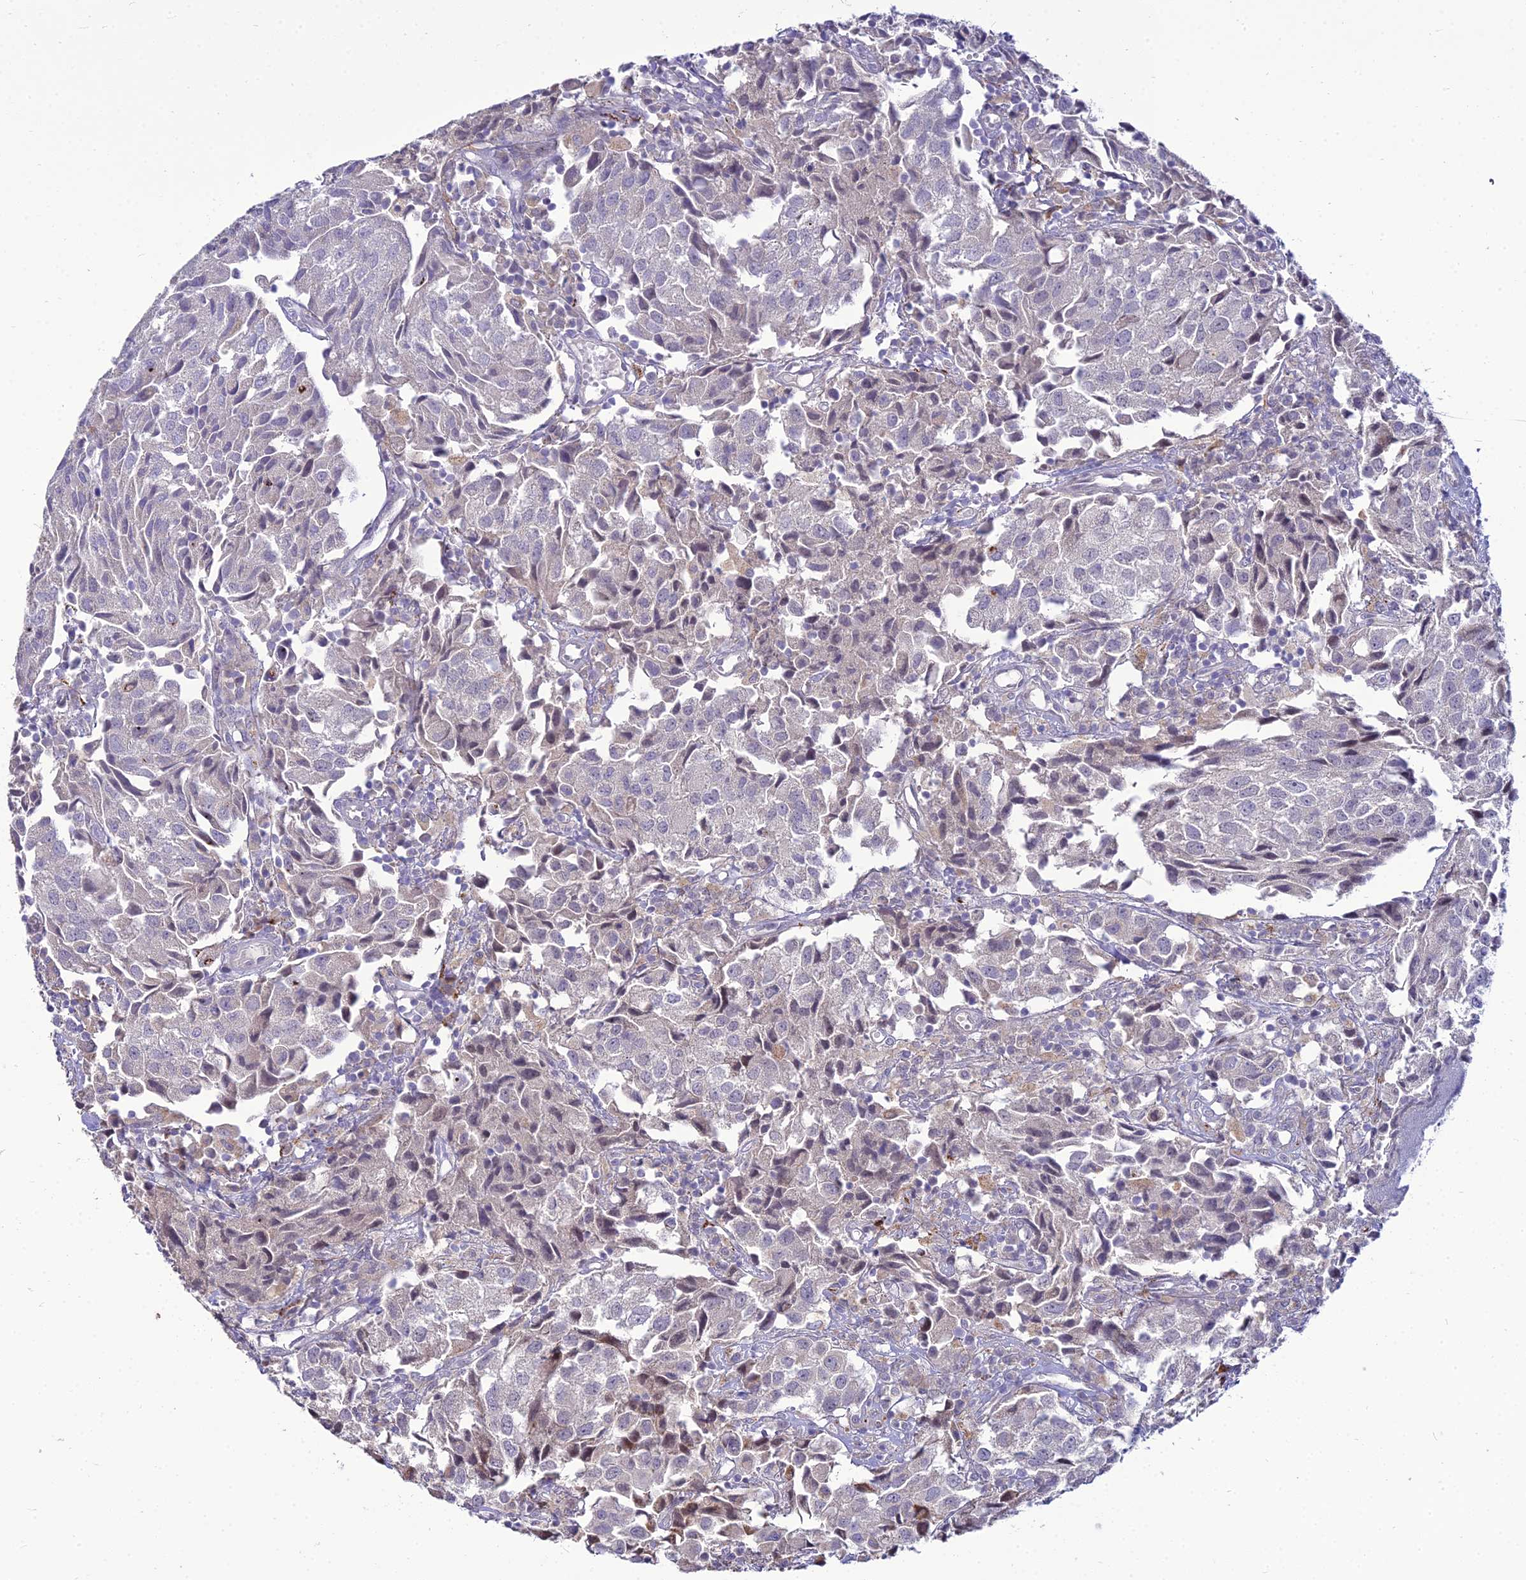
{"staining": {"intensity": "negative", "quantity": "none", "location": "none"}, "tissue": "urothelial cancer", "cell_type": "Tumor cells", "image_type": "cancer", "snomed": [{"axis": "morphology", "description": "Urothelial carcinoma, High grade"}, {"axis": "topography", "description": "Urinary bladder"}], "caption": "DAB (3,3'-diaminobenzidine) immunohistochemical staining of high-grade urothelial carcinoma demonstrates no significant positivity in tumor cells. (Immunohistochemistry (ihc), brightfield microscopy, high magnification).", "gene": "C6orf163", "patient": {"sex": "female", "age": 75}}